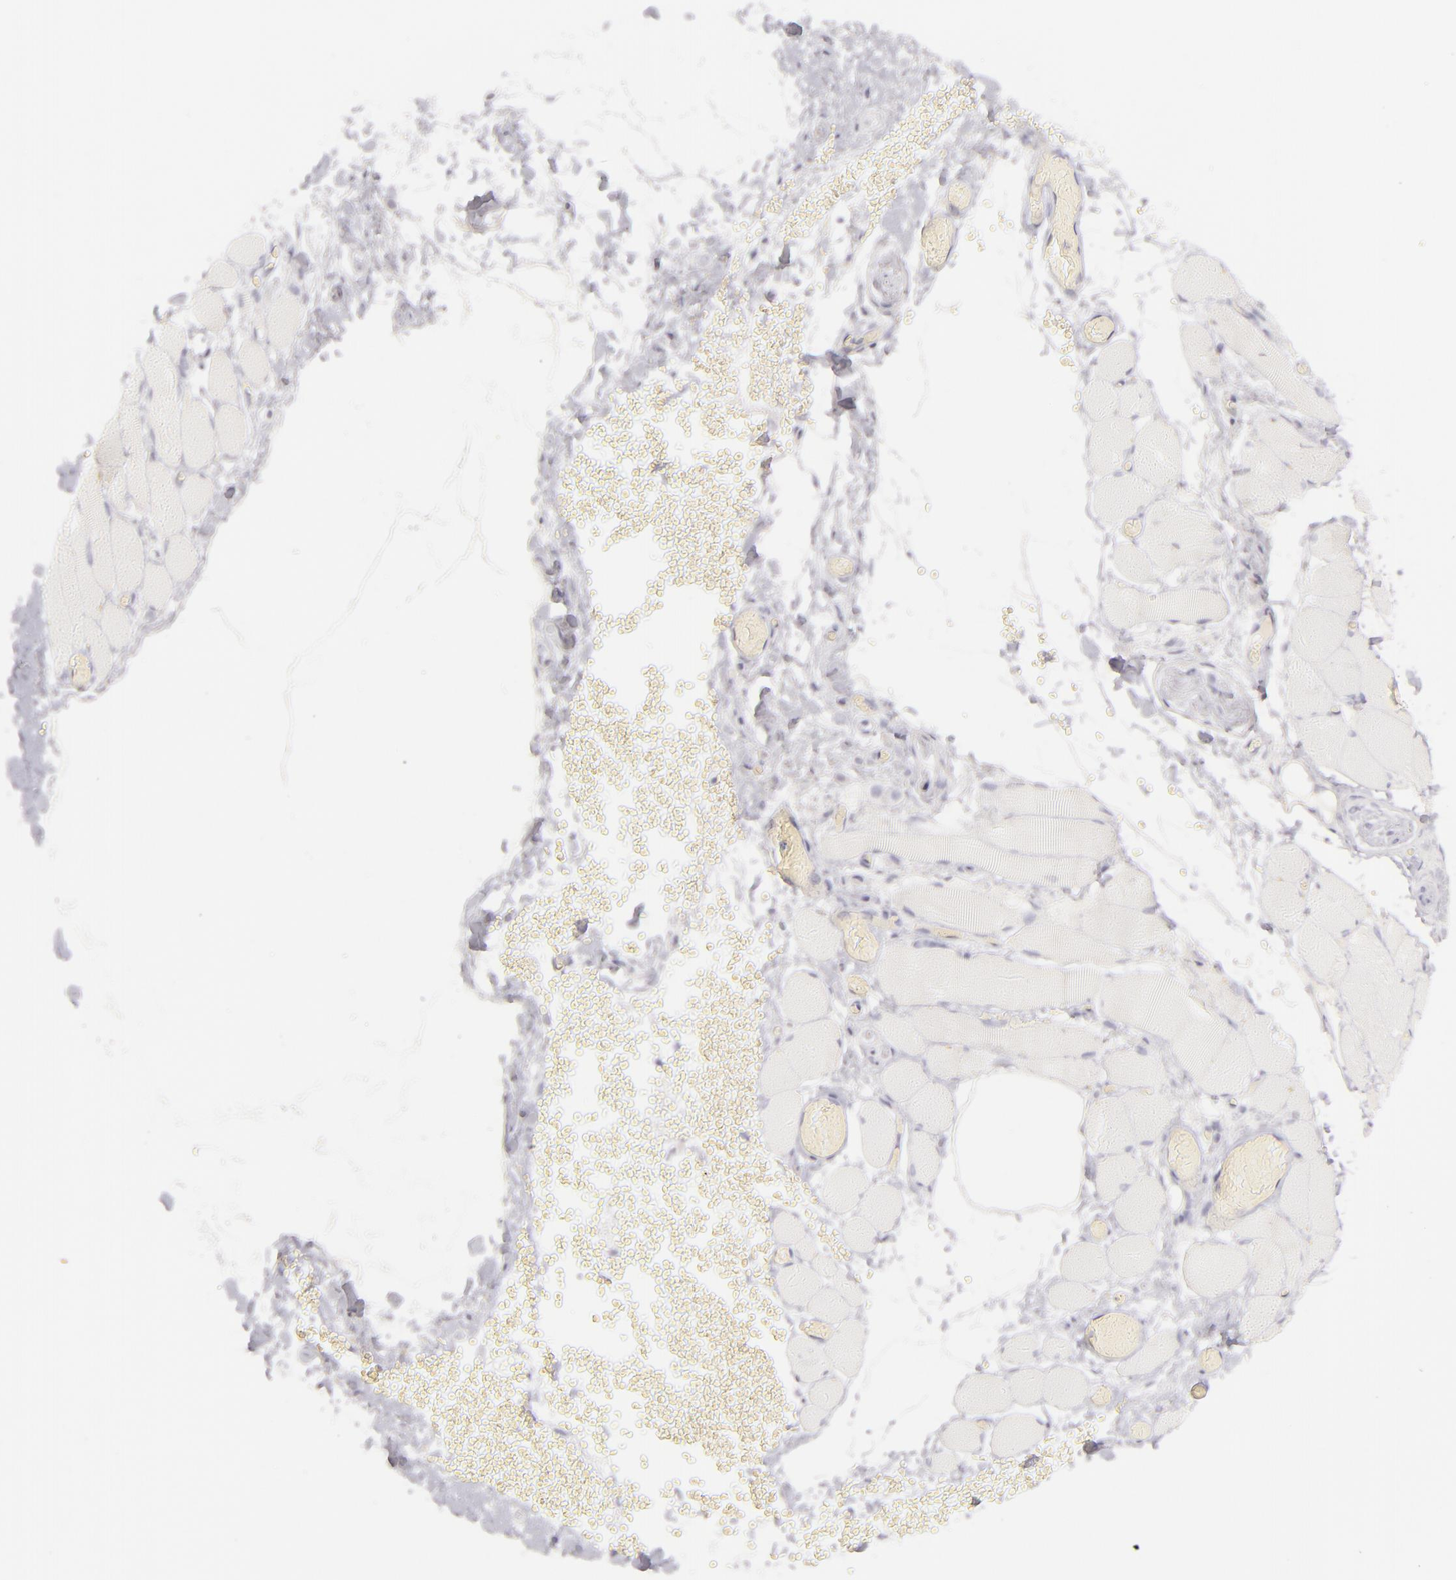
{"staining": {"intensity": "negative", "quantity": "none", "location": "none"}, "tissue": "skeletal muscle", "cell_type": "Myocytes", "image_type": "normal", "snomed": [{"axis": "morphology", "description": "Normal tissue, NOS"}, {"axis": "topography", "description": "Skeletal muscle"}, {"axis": "topography", "description": "Soft tissue"}], "caption": "The histopathology image exhibits no staining of myocytes in benign skeletal muscle. Brightfield microscopy of immunohistochemistry stained with DAB (3,3'-diaminobenzidine) (brown) and hematoxylin (blue), captured at high magnification.", "gene": "CDX2", "patient": {"sex": "female", "age": 58}}